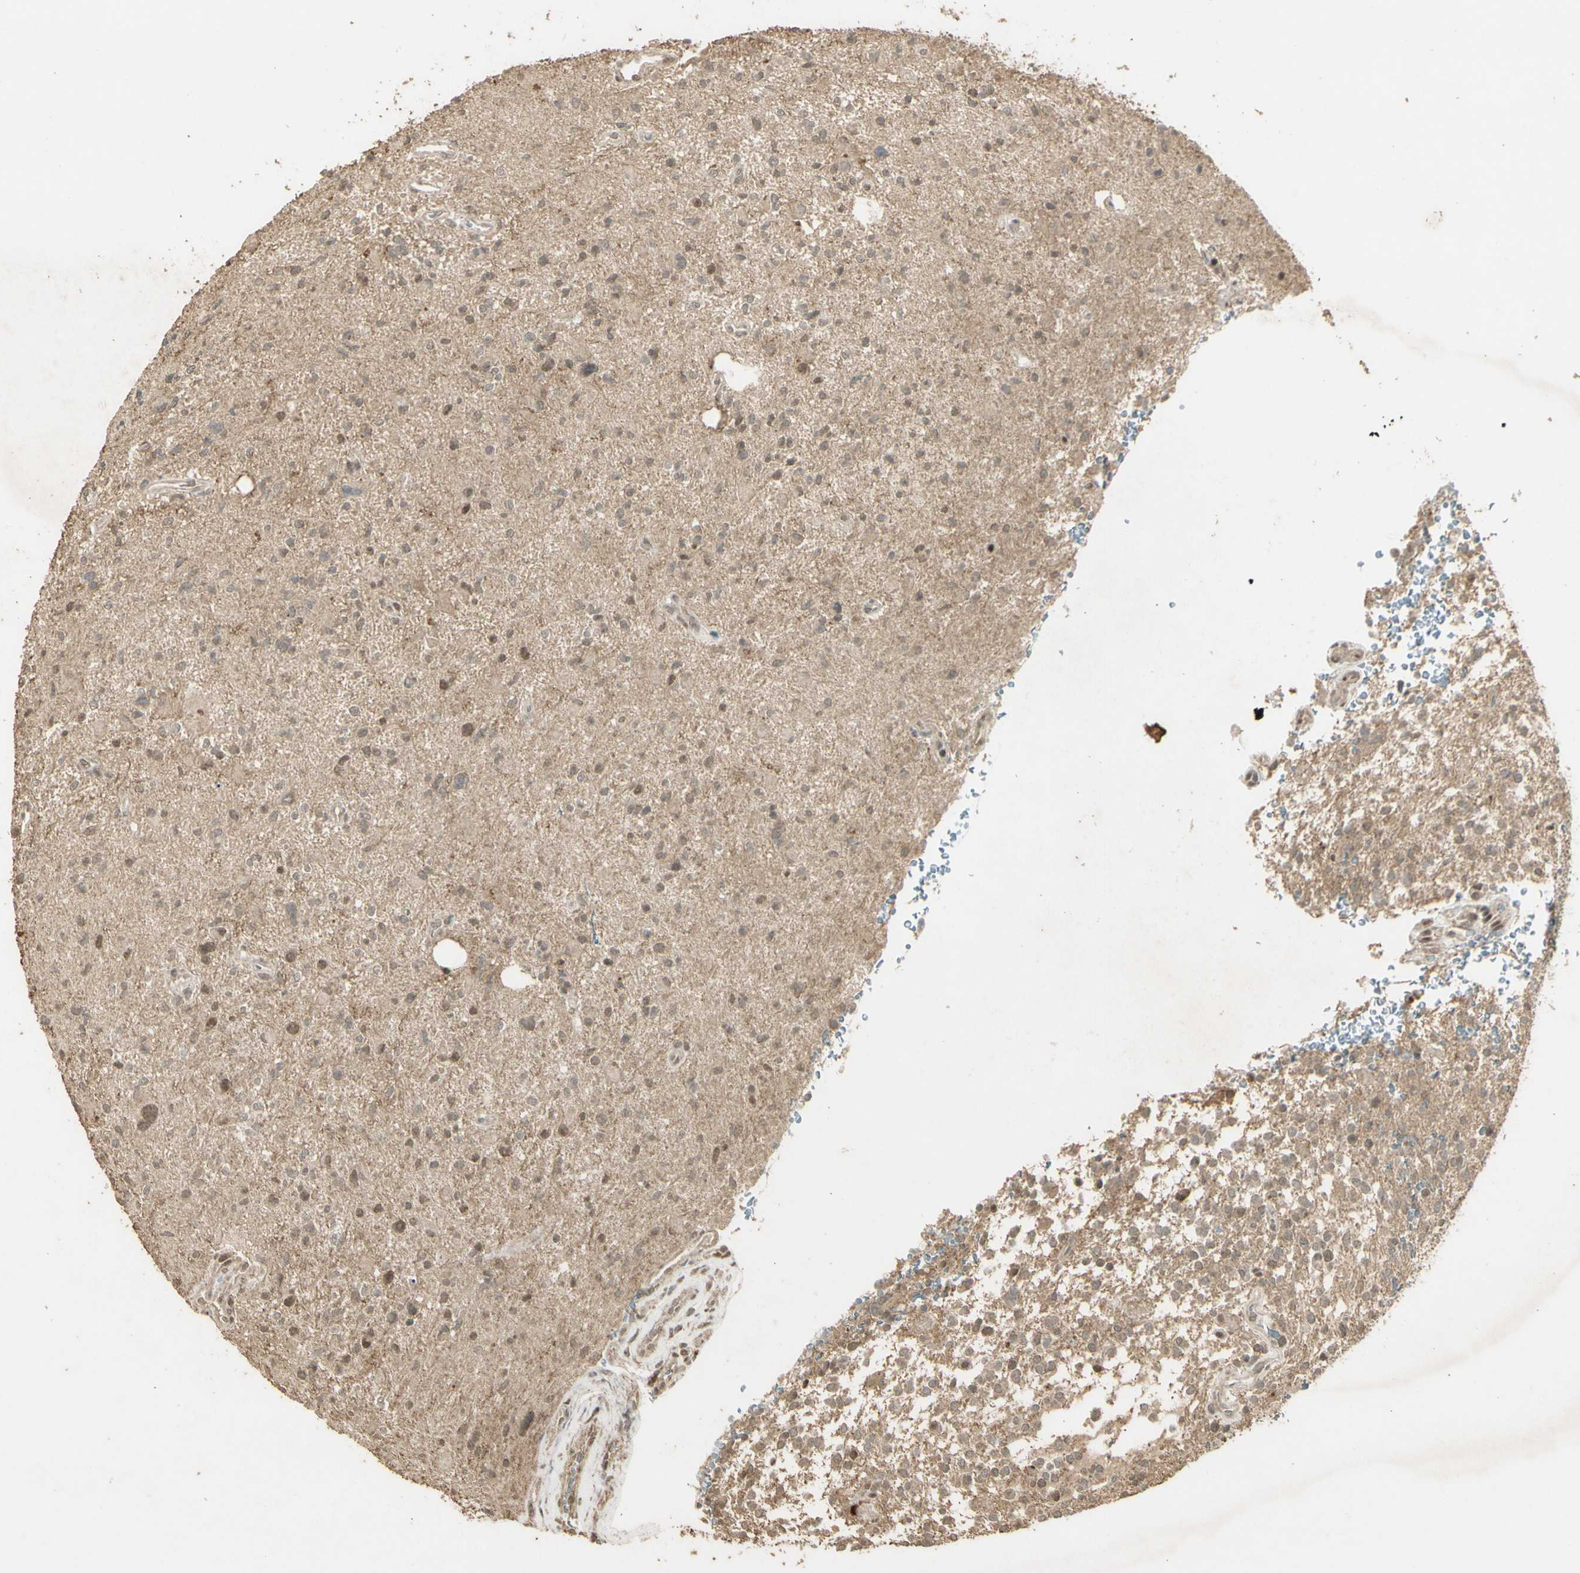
{"staining": {"intensity": "weak", "quantity": "<25%", "location": "nuclear"}, "tissue": "glioma", "cell_type": "Tumor cells", "image_type": "cancer", "snomed": [{"axis": "morphology", "description": "Glioma, malignant, High grade"}, {"axis": "topography", "description": "Brain"}], "caption": "Malignant glioma (high-grade) was stained to show a protein in brown. There is no significant expression in tumor cells. (DAB IHC with hematoxylin counter stain).", "gene": "GMEB2", "patient": {"sex": "male", "age": 48}}